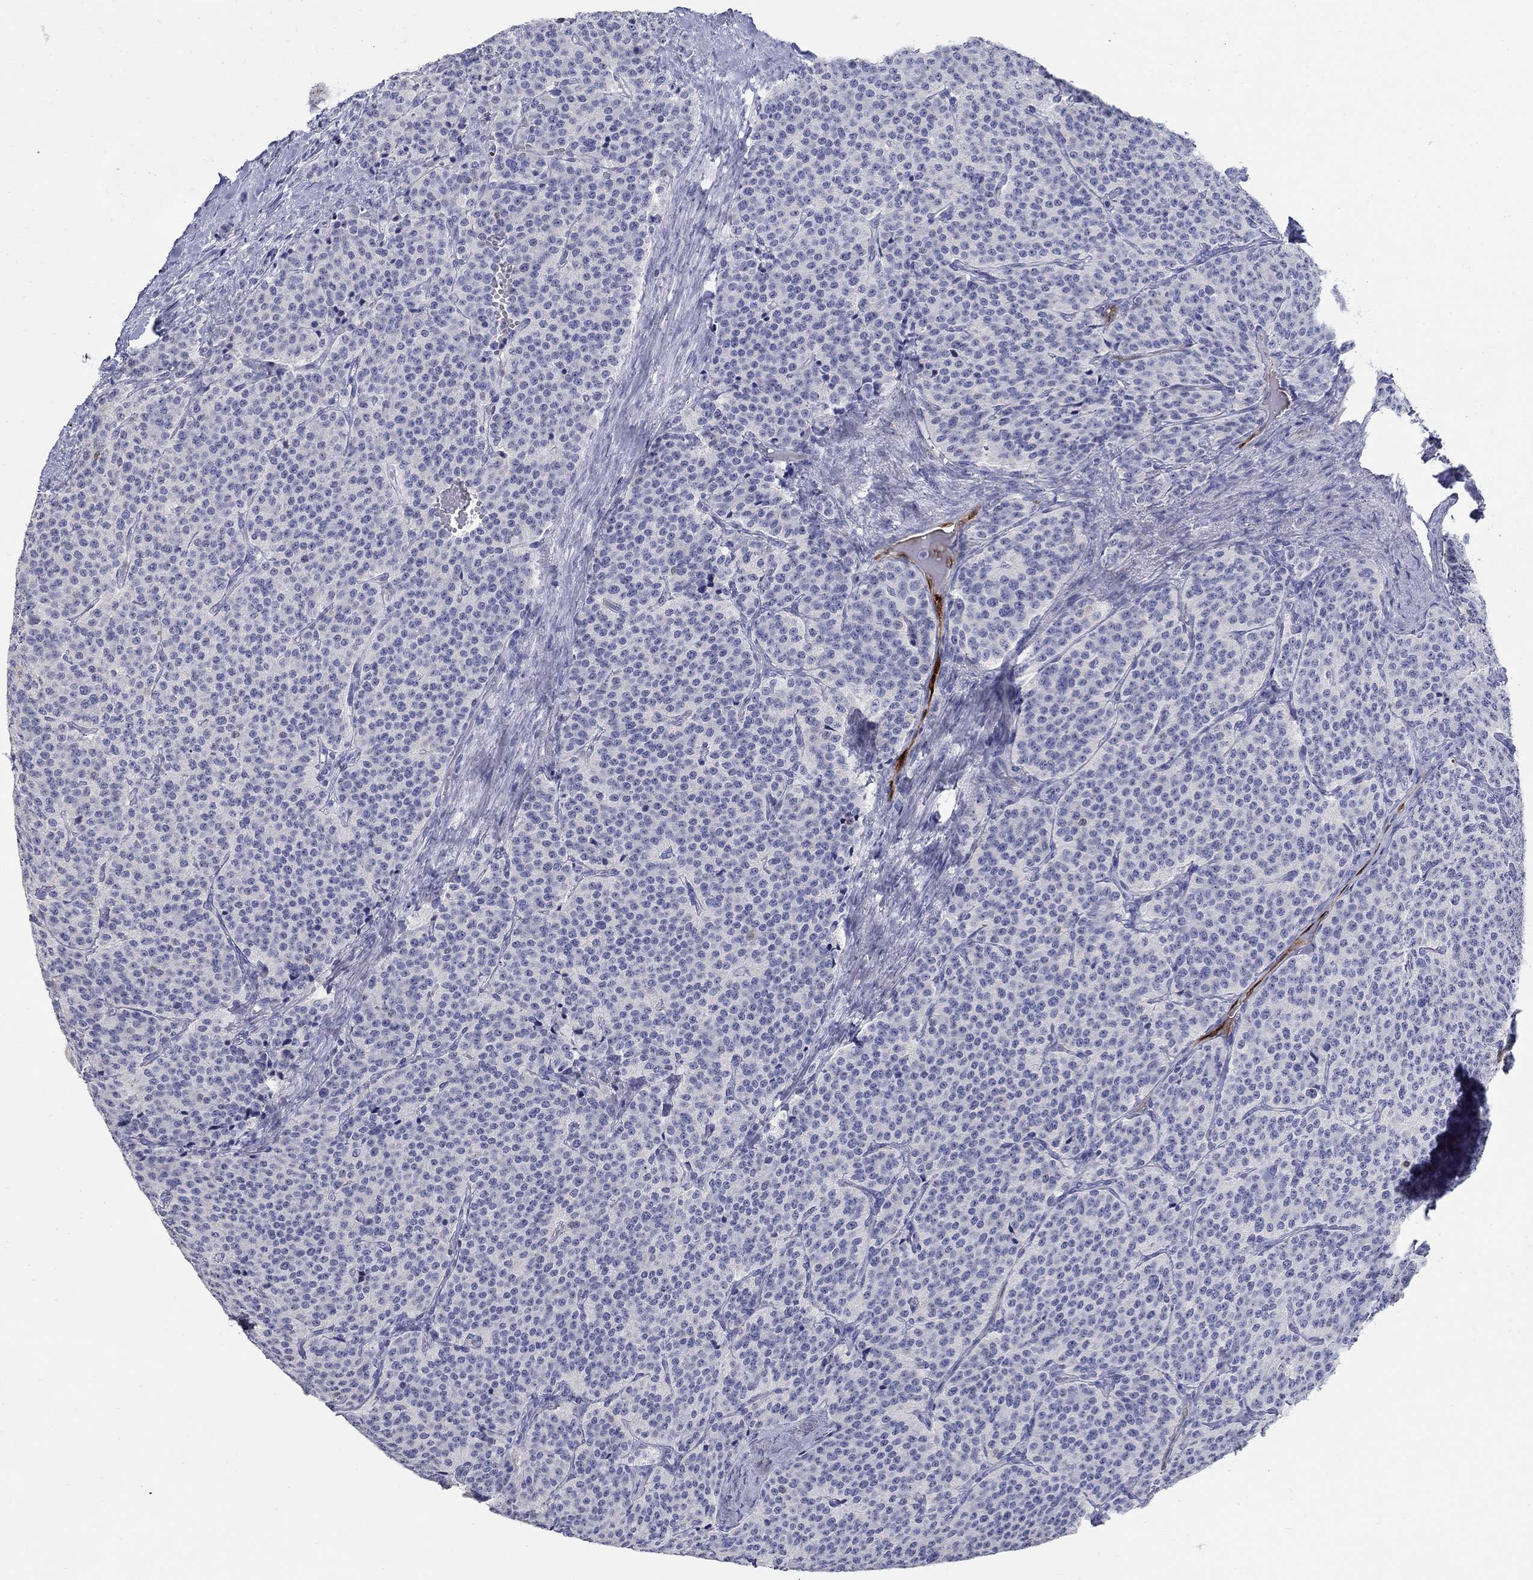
{"staining": {"intensity": "negative", "quantity": "none", "location": "none"}, "tissue": "carcinoid", "cell_type": "Tumor cells", "image_type": "cancer", "snomed": [{"axis": "morphology", "description": "Carcinoid, malignant, NOS"}, {"axis": "topography", "description": "Small intestine"}], "caption": "High magnification brightfield microscopy of malignant carcinoid stained with DAB (brown) and counterstained with hematoxylin (blue): tumor cells show no significant staining.", "gene": "AKR1C2", "patient": {"sex": "female", "age": 58}}